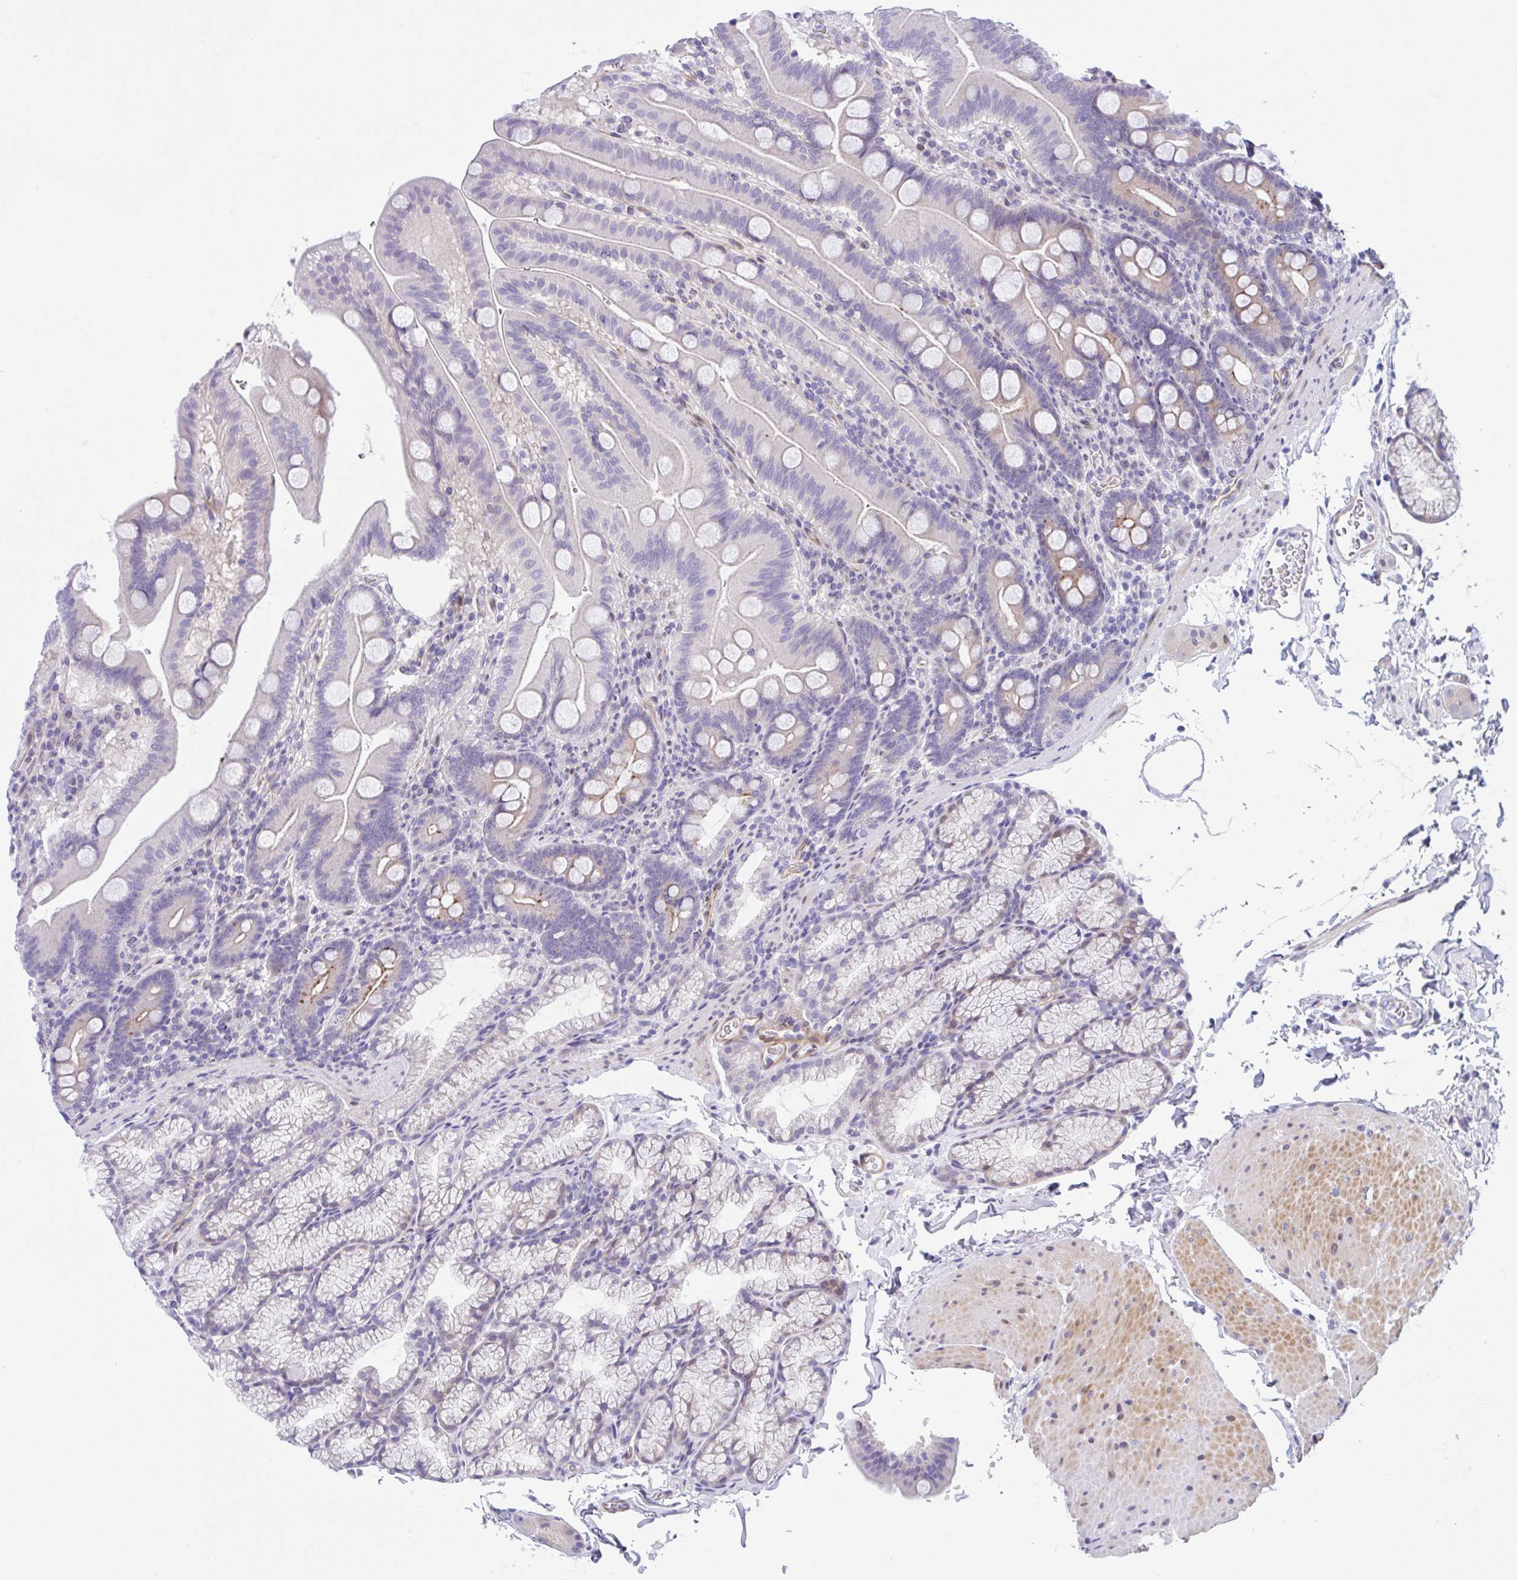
{"staining": {"intensity": "negative", "quantity": "none", "location": "none"}, "tissue": "duodenum", "cell_type": "Glandular cells", "image_type": "normal", "snomed": [{"axis": "morphology", "description": "Normal tissue, NOS"}, {"axis": "topography", "description": "Duodenum"}], "caption": "DAB (3,3'-diaminobenzidine) immunohistochemical staining of benign duodenum displays no significant positivity in glandular cells. Brightfield microscopy of immunohistochemistry stained with DAB (brown) and hematoxylin (blue), captured at high magnification.", "gene": "AHCYL2", "patient": {"sex": "male", "age": 59}}